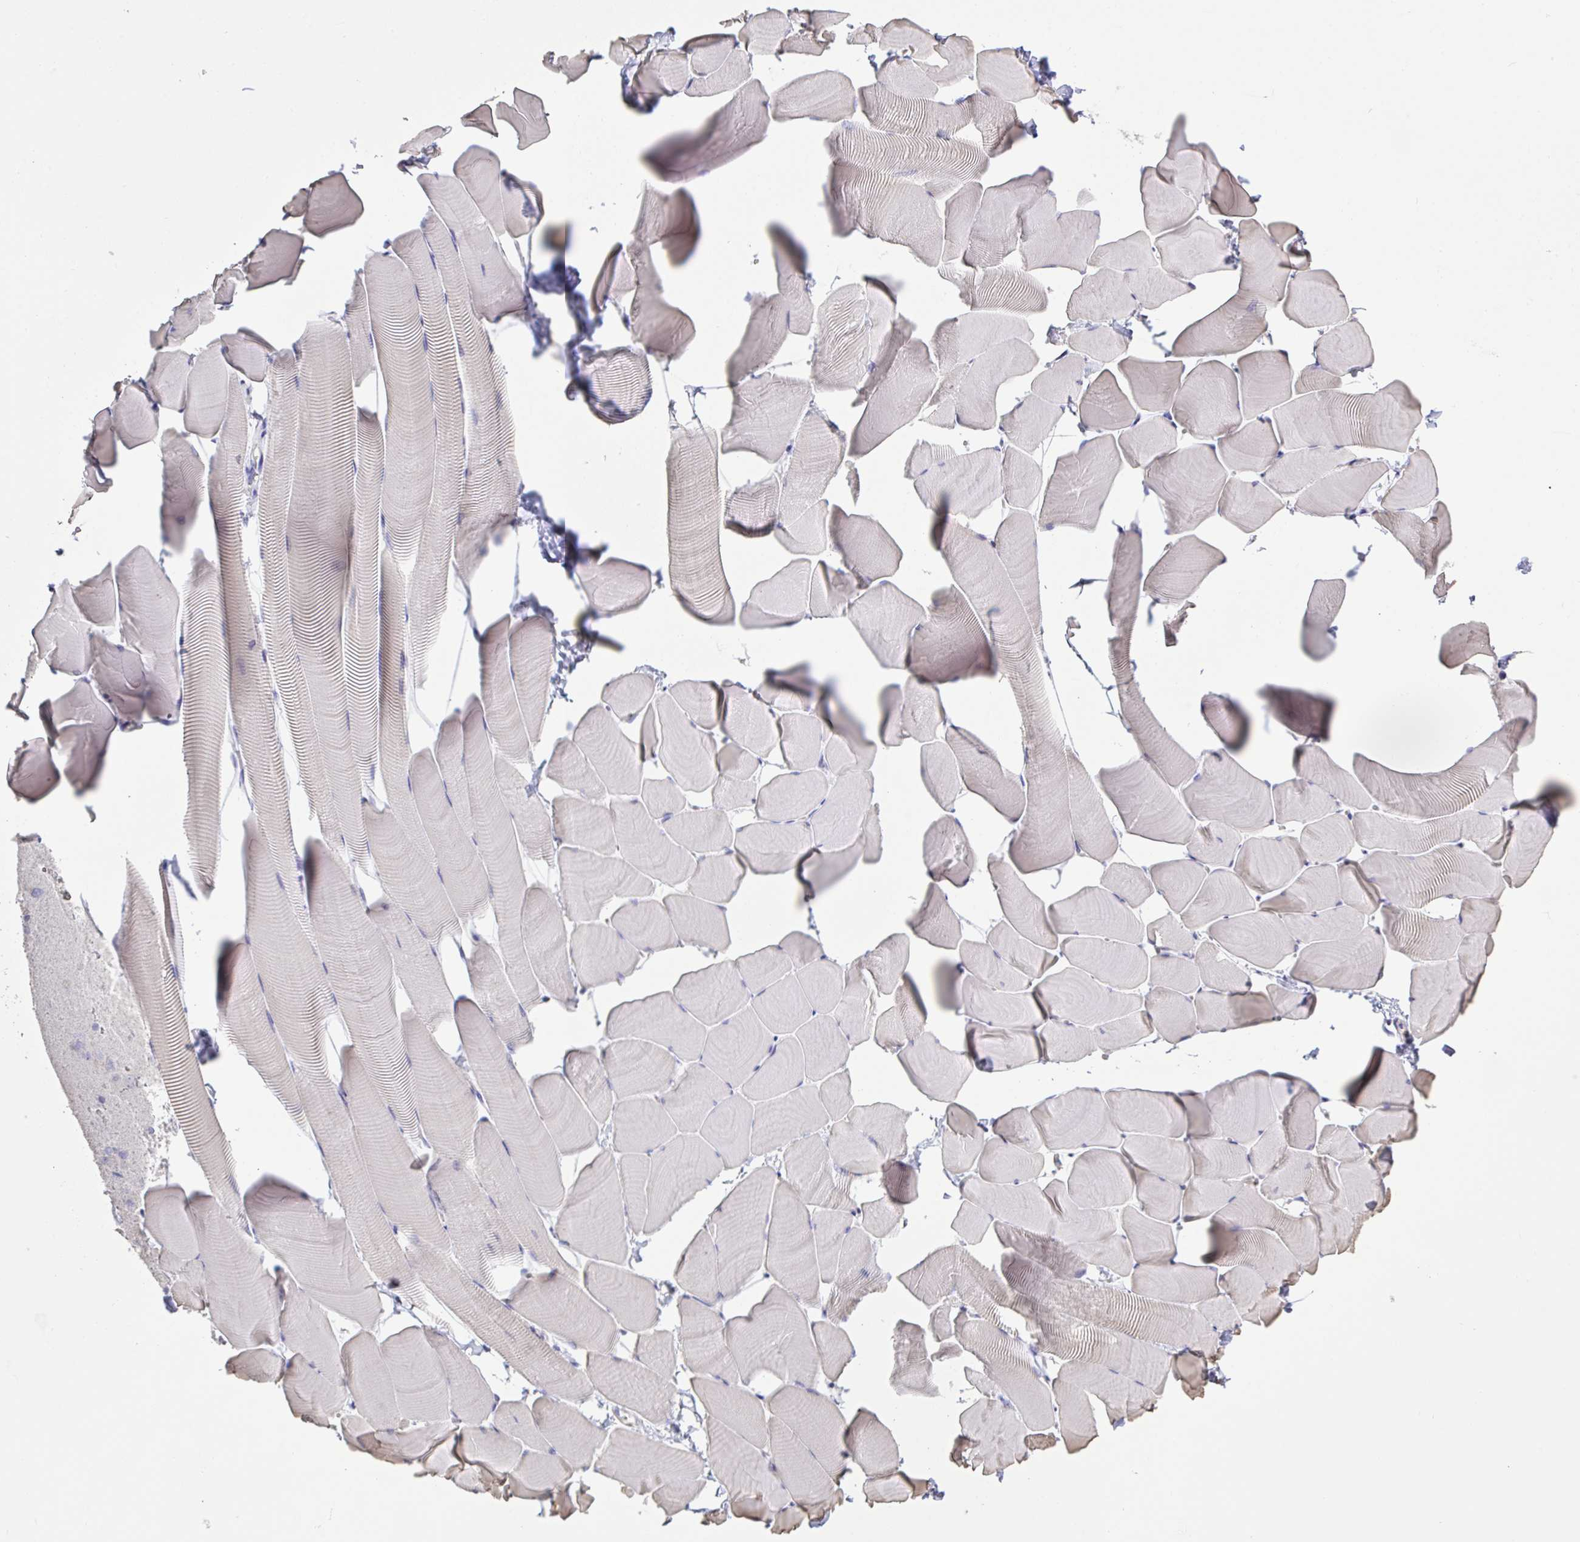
{"staining": {"intensity": "negative", "quantity": "none", "location": "none"}, "tissue": "skeletal muscle", "cell_type": "Myocytes", "image_type": "normal", "snomed": [{"axis": "morphology", "description": "Normal tissue, NOS"}, {"axis": "topography", "description": "Skeletal muscle"}], "caption": "Histopathology image shows no significant protein expression in myocytes of unremarkable skeletal muscle.", "gene": "IL23R", "patient": {"sex": "male", "age": 25}}